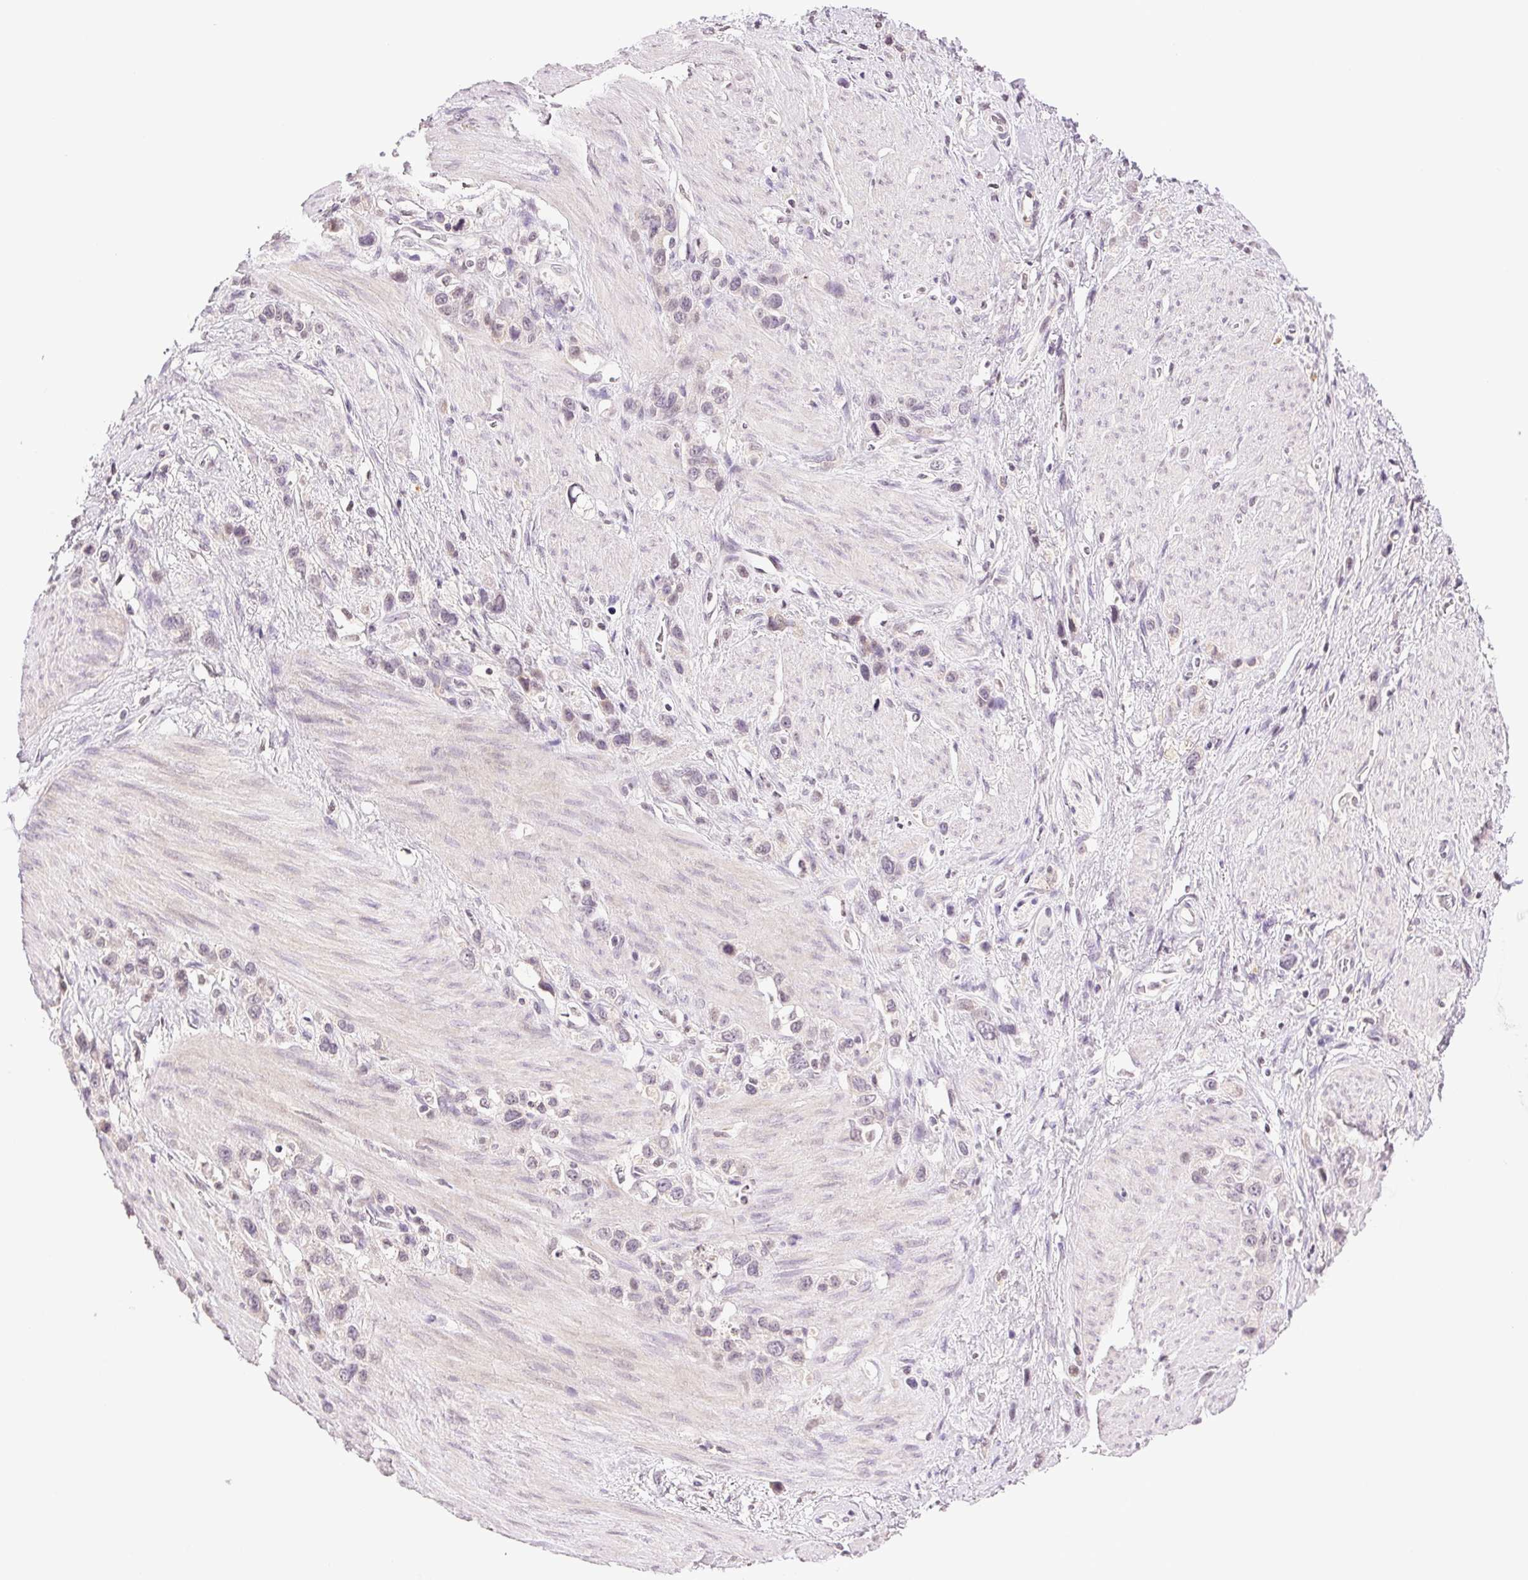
{"staining": {"intensity": "negative", "quantity": "none", "location": "none"}, "tissue": "stomach cancer", "cell_type": "Tumor cells", "image_type": "cancer", "snomed": [{"axis": "morphology", "description": "Adenocarcinoma, NOS"}, {"axis": "topography", "description": "Stomach"}], "caption": "There is no significant staining in tumor cells of stomach adenocarcinoma. (DAB immunohistochemistry visualized using brightfield microscopy, high magnification).", "gene": "TNNT3", "patient": {"sex": "female", "age": 65}}